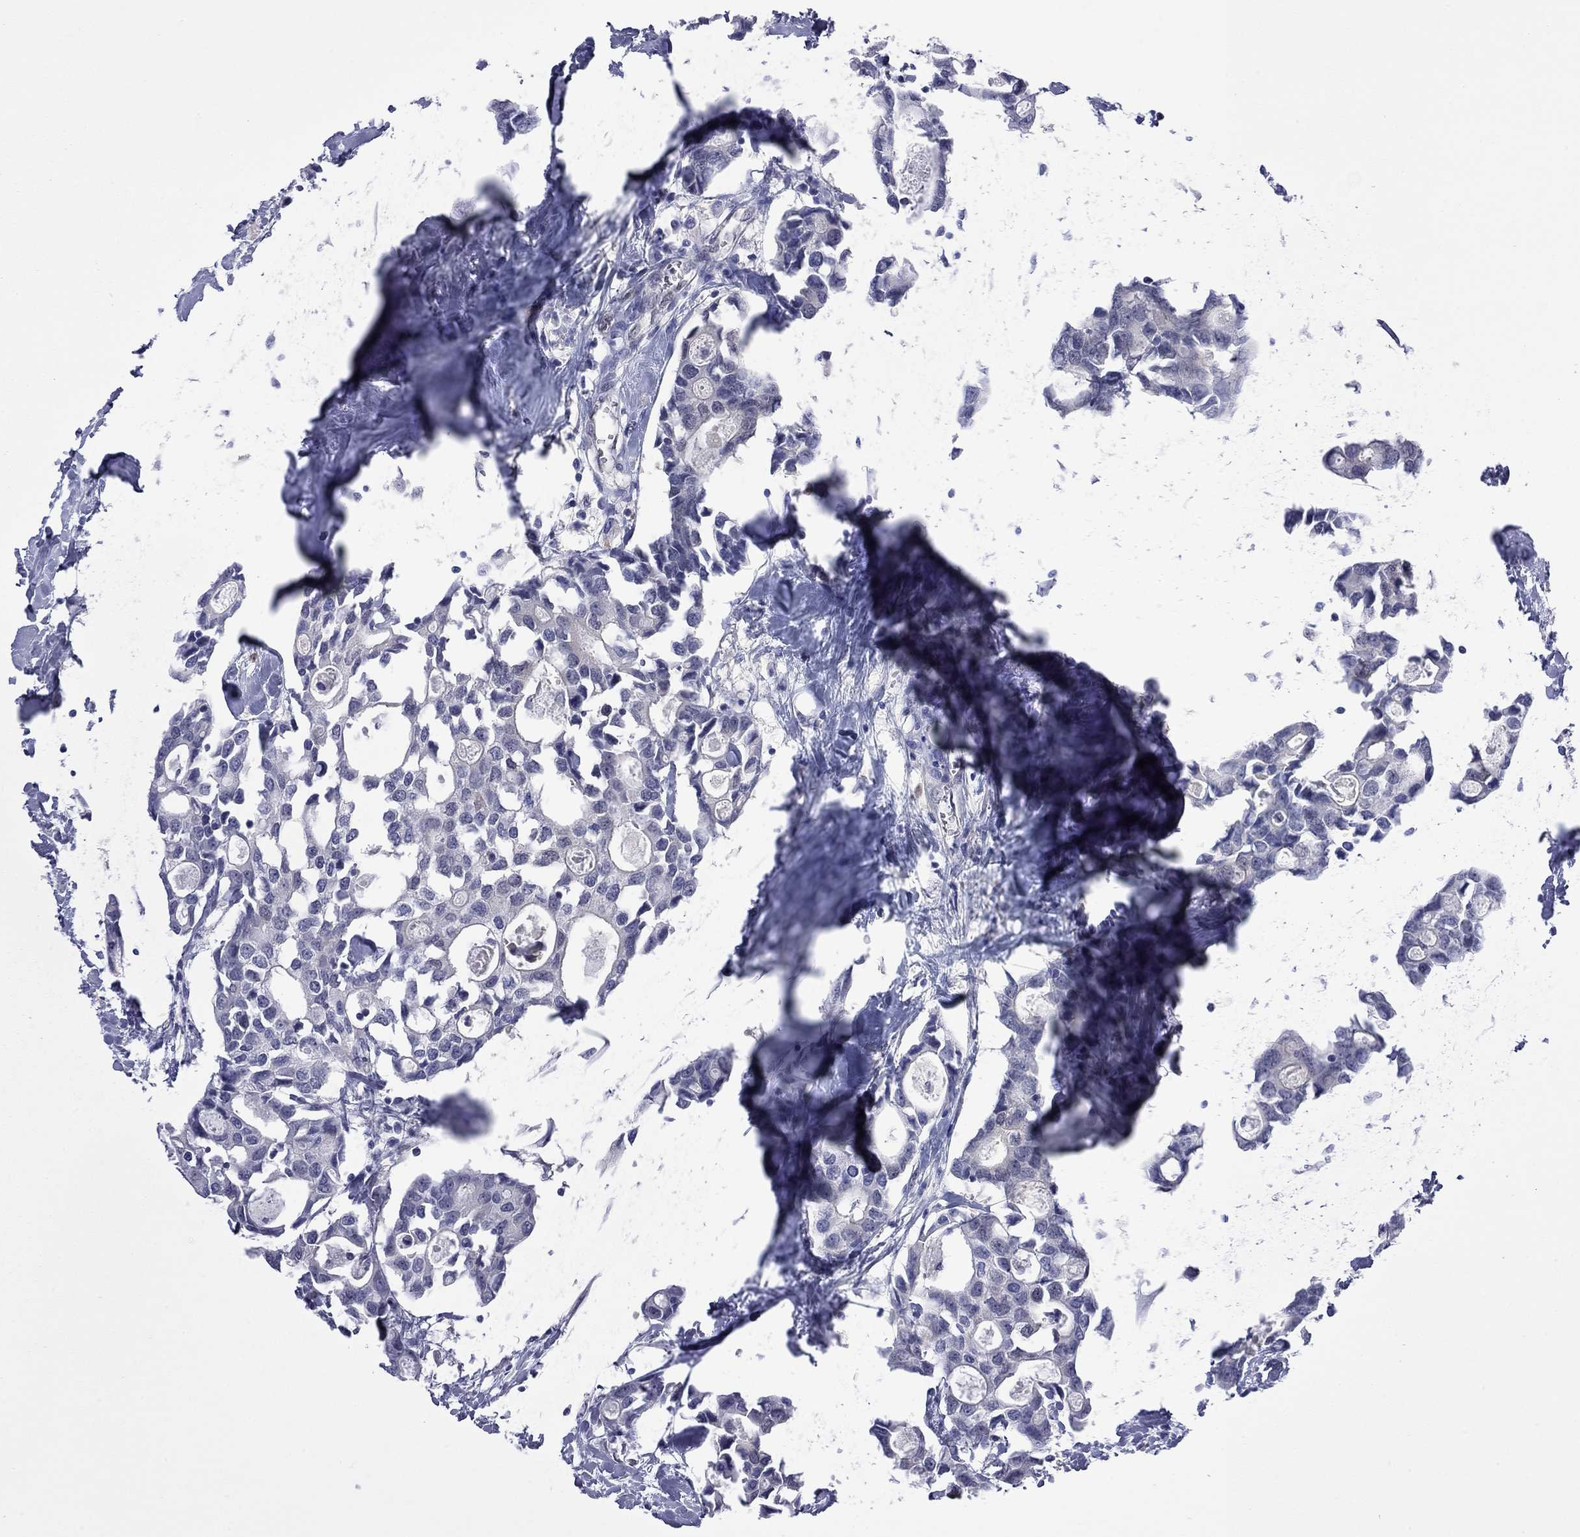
{"staining": {"intensity": "negative", "quantity": "none", "location": "none"}, "tissue": "breast cancer", "cell_type": "Tumor cells", "image_type": "cancer", "snomed": [{"axis": "morphology", "description": "Duct carcinoma"}, {"axis": "topography", "description": "Breast"}], "caption": "A micrograph of breast infiltrating ductal carcinoma stained for a protein shows no brown staining in tumor cells.", "gene": "CTNNBIP1", "patient": {"sex": "female", "age": 83}}